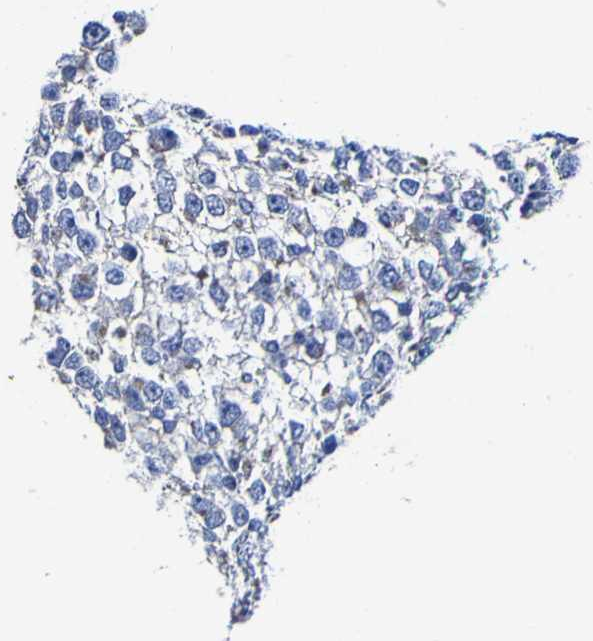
{"staining": {"intensity": "weak", "quantity": "<25%", "location": "cytoplasmic/membranous"}, "tissue": "testis cancer", "cell_type": "Tumor cells", "image_type": "cancer", "snomed": [{"axis": "morphology", "description": "Seminoma, NOS"}, {"axis": "topography", "description": "Testis"}], "caption": "A high-resolution micrograph shows immunohistochemistry staining of testis cancer, which displays no significant positivity in tumor cells.", "gene": "GOLM1", "patient": {"sex": "male", "age": 65}}